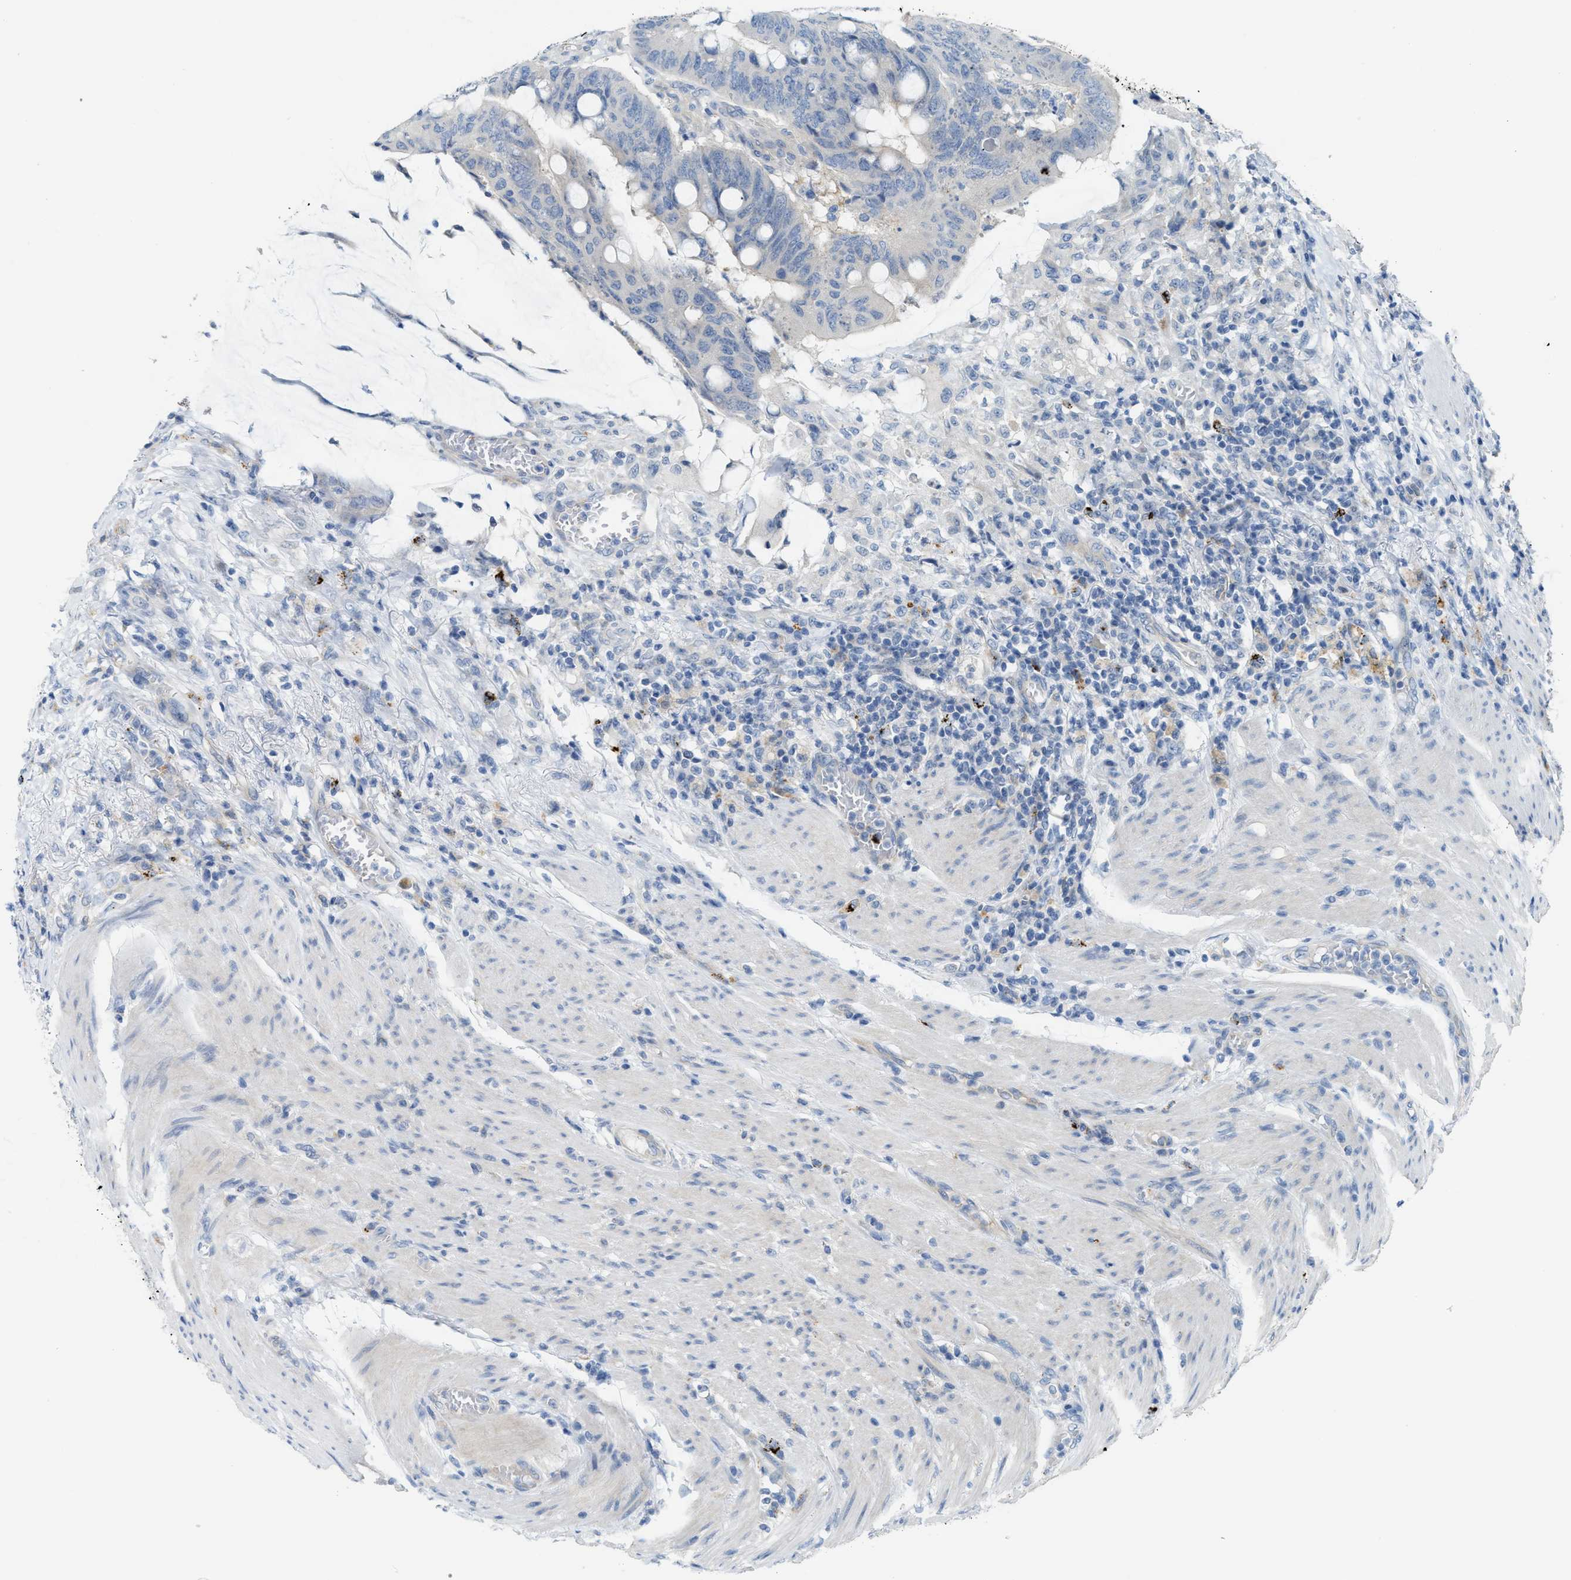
{"staining": {"intensity": "negative", "quantity": "none", "location": "none"}, "tissue": "colorectal cancer", "cell_type": "Tumor cells", "image_type": "cancer", "snomed": [{"axis": "morphology", "description": "Normal tissue, NOS"}, {"axis": "morphology", "description": "Adenocarcinoma, NOS"}, {"axis": "topography", "description": "Rectum"}, {"axis": "topography", "description": "Peripheral nerve tissue"}], "caption": "There is no significant expression in tumor cells of colorectal cancer (adenocarcinoma).", "gene": "KLHDC10", "patient": {"sex": "male", "age": 92}}